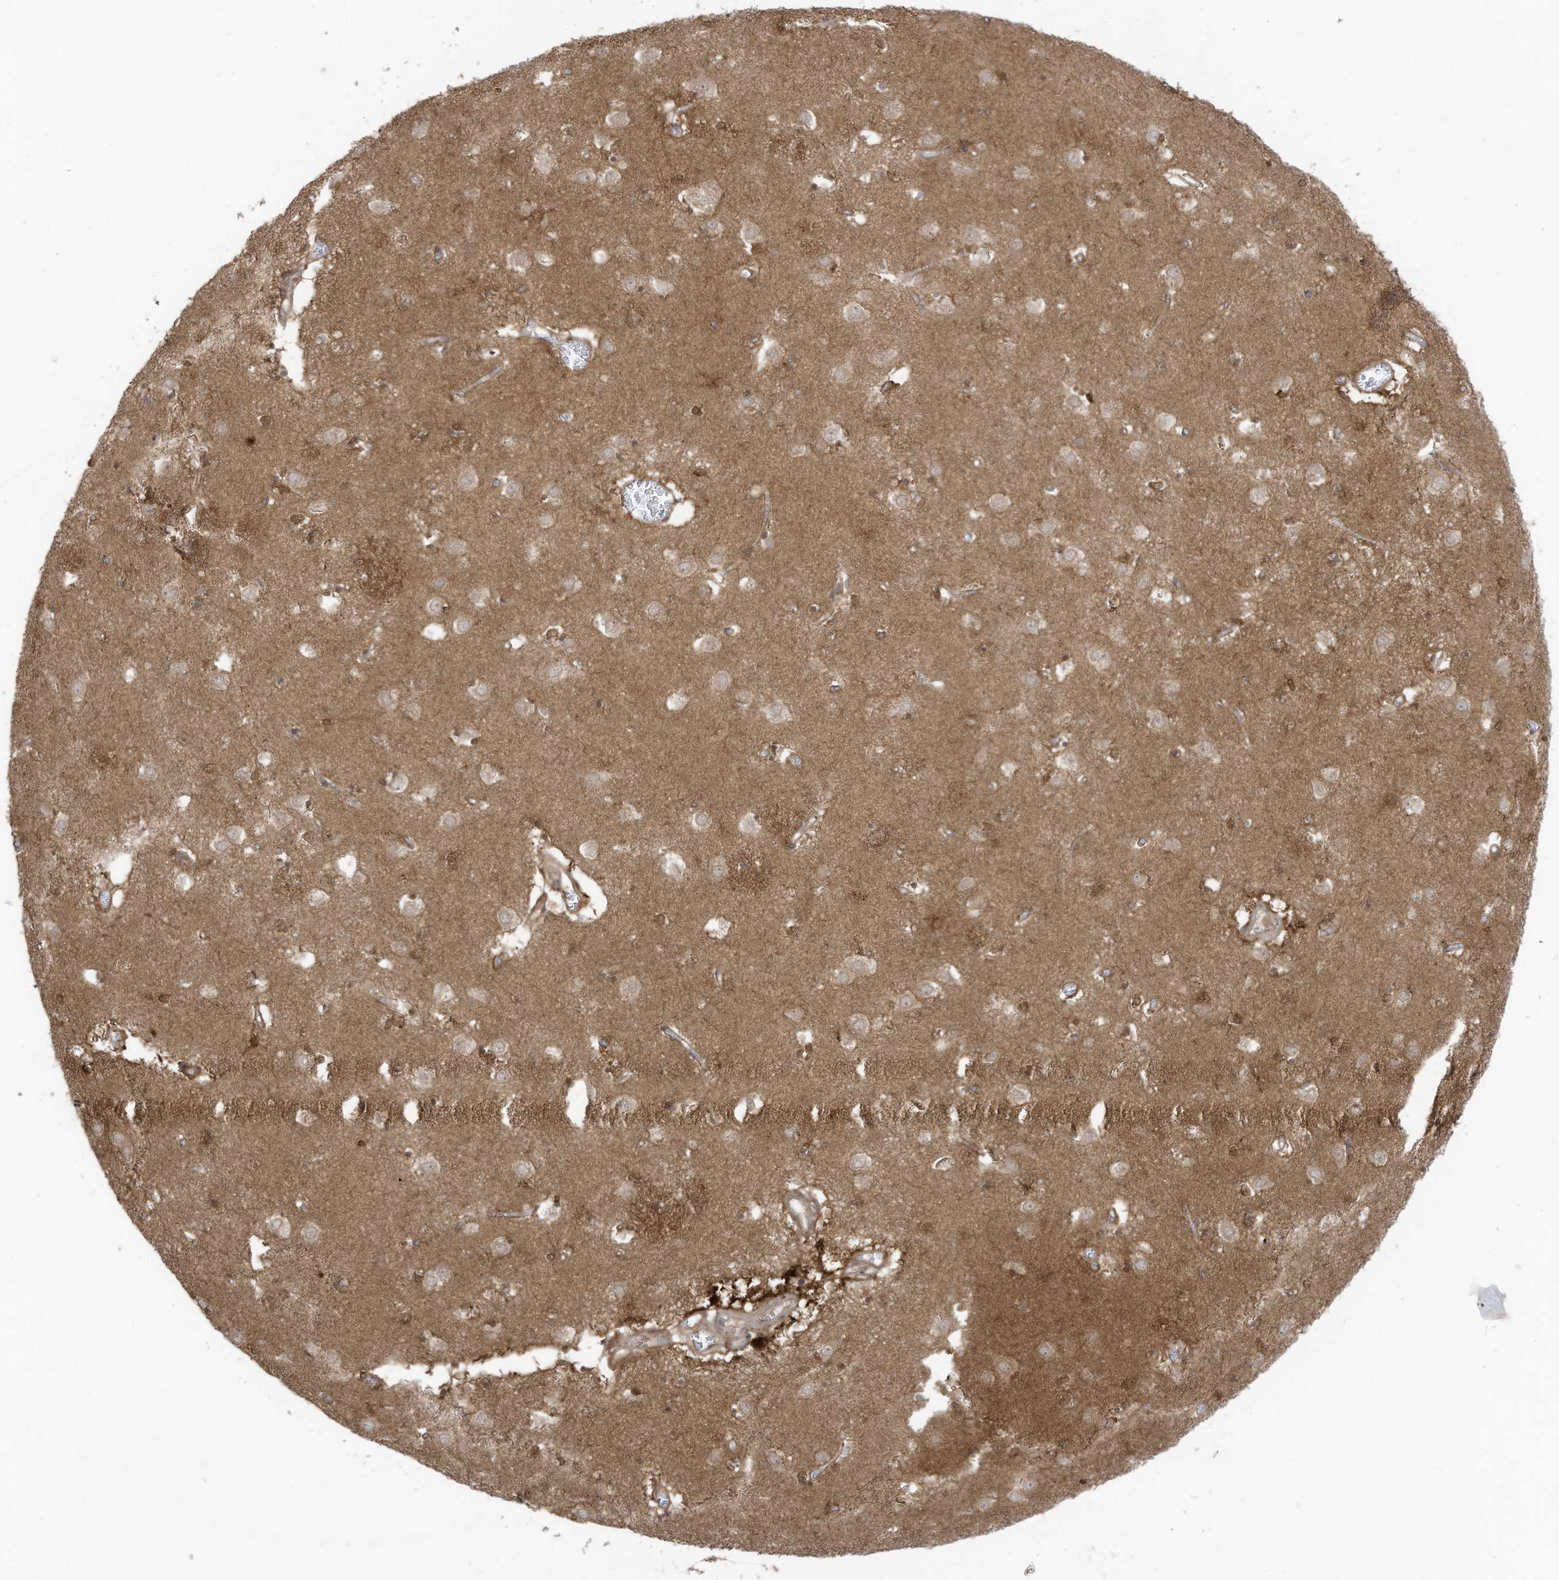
{"staining": {"intensity": "moderate", "quantity": "25%-75%", "location": "cytoplasmic/membranous"}, "tissue": "caudate", "cell_type": "Glial cells", "image_type": "normal", "snomed": [{"axis": "morphology", "description": "Normal tissue, NOS"}, {"axis": "topography", "description": "Lateral ventricle wall"}], "caption": "Protein expression analysis of unremarkable human caudate reveals moderate cytoplasmic/membranous expression in approximately 25%-75% of glial cells. (Stains: DAB in brown, nuclei in blue, Microscopy: brightfield microscopy at high magnification).", "gene": "REPS1", "patient": {"sex": "male", "age": 70}}